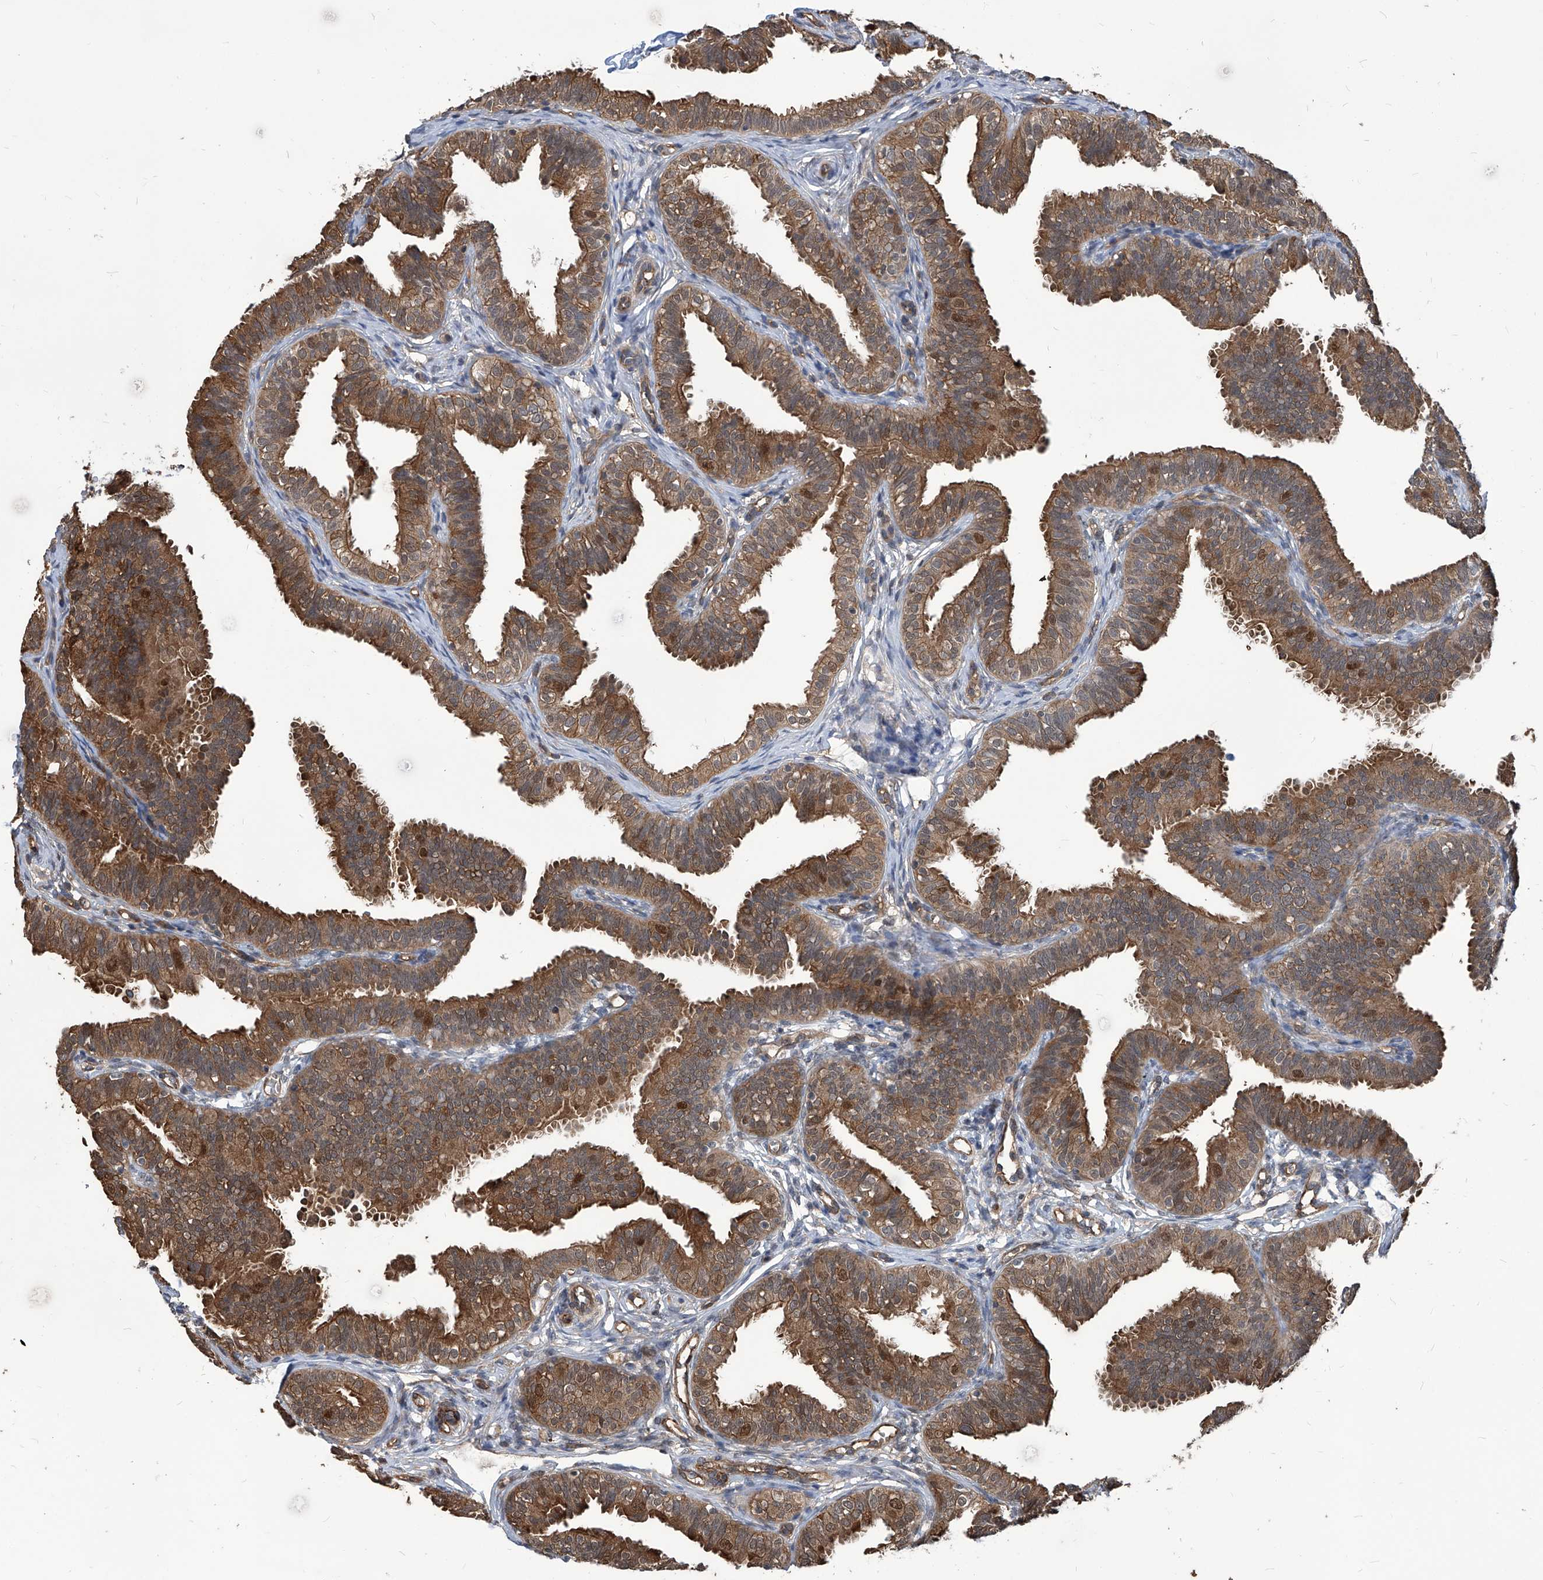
{"staining": {"intensity": "moderate", "quantity": ">75%", "location": "cytoplasmic/membranous"}, "tissue": "fallopian tube", "cell_type": "Glandular cells", "image_type": "normal", "snomed": [{"axis": "morphology", "description": "Normal tissue, NOS"}, {"axis": "topography", "description": "Fallopian tube"}], "caption": "Approximately >75% of glandular cells in unremarkable human fallopian tube exhibit moderate cytoplasmic/membranous protein staining as visualized by brown immunohistochemical staining.", "gene": "PSMB1", "patient": {"sex": "female", "age": 35}}